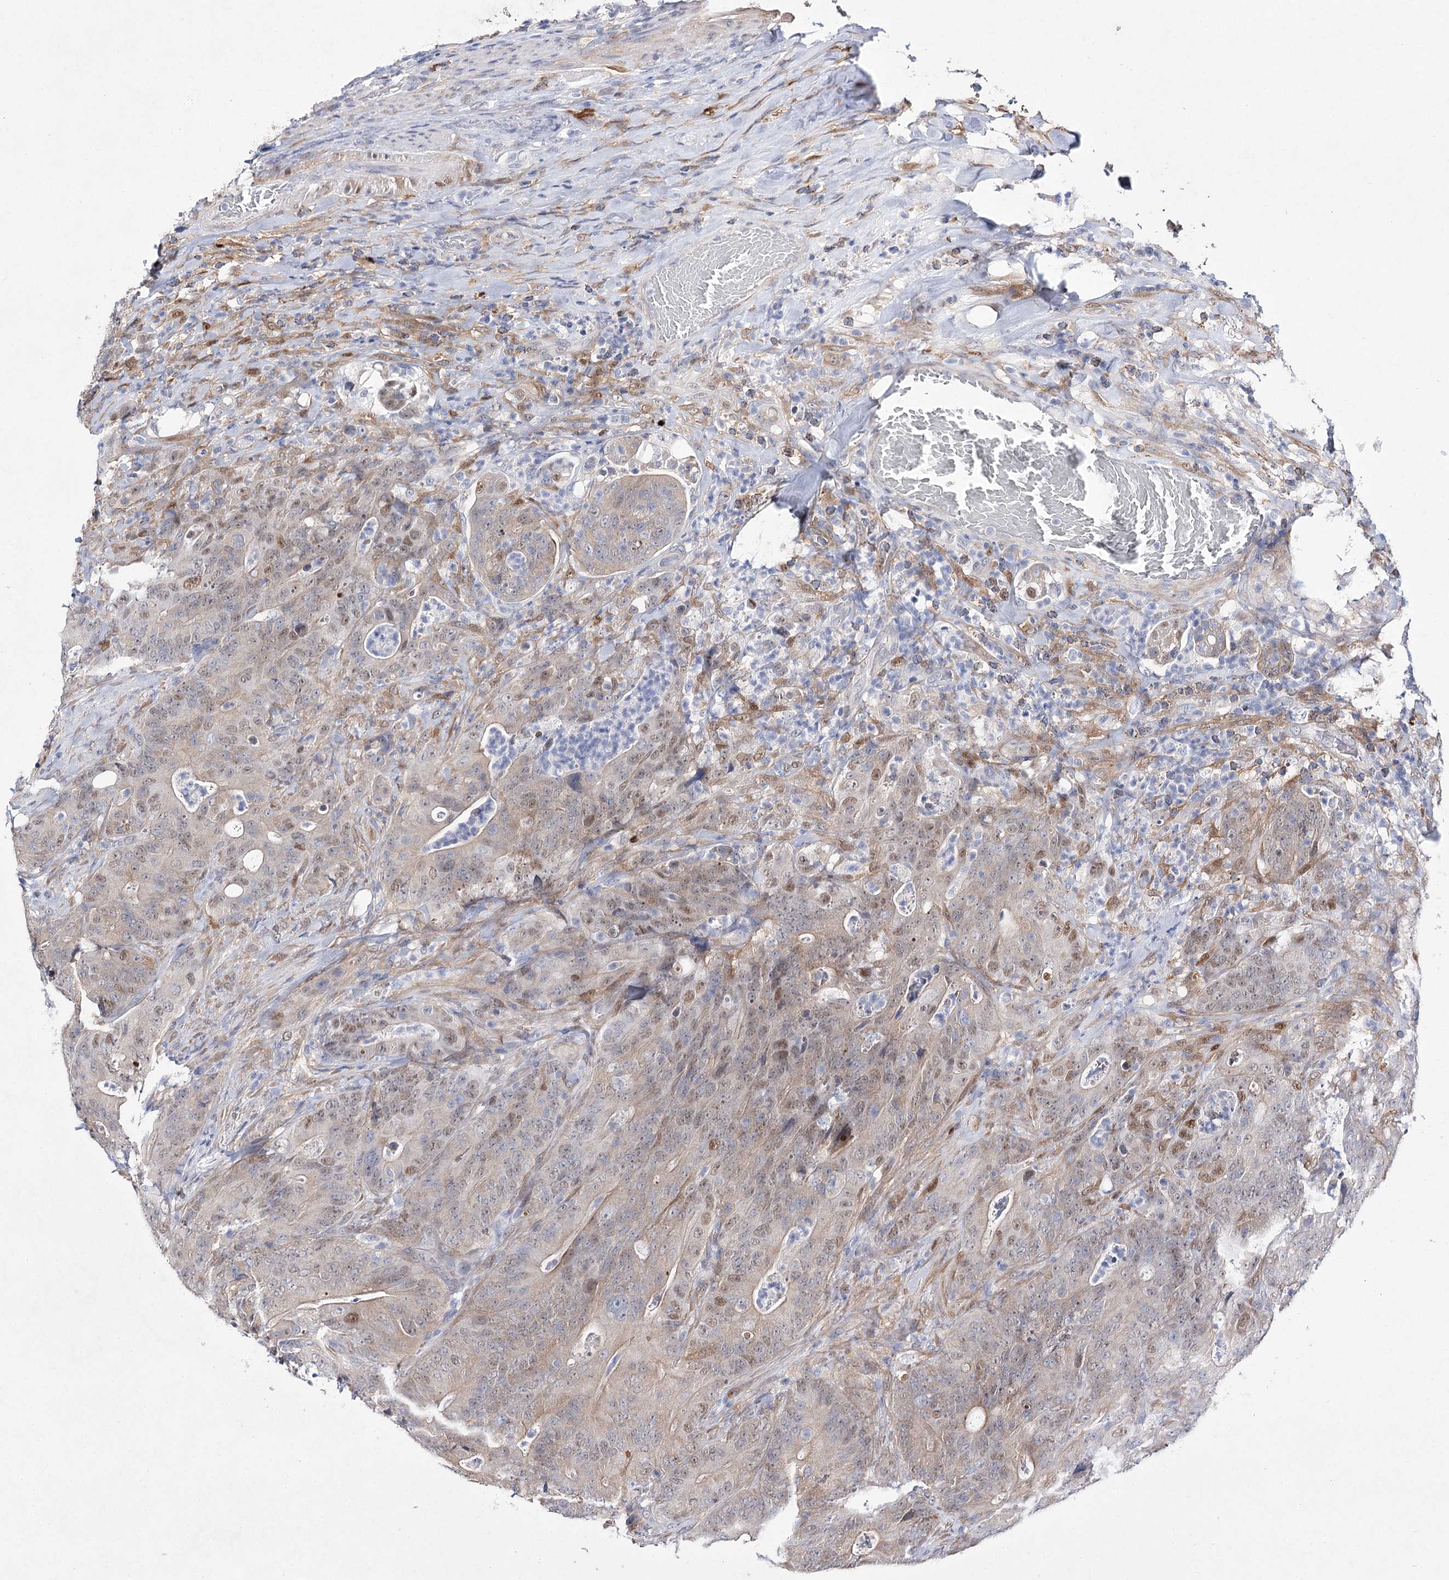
{"staining": {"intensity": "weak", "quantity": "25%-75%", "location": "cytoplasmic/membranous,nuclear"}, "tissue": "colorectal cancer", "cell_type": "Tumor cells", "image_type": "cancer", "snomed": [{"axis": "morphology", "description": "Normal tissue, NOS"}, {"axis": "topography", "description": "Colon"}], "caption": "Immunohistochemical staining of colorectal cancer exhibits low levels of weak cytoplasmic/membranous and nuclear protein staining in about 25%-75% of tumor cells. (DAB IHC with brightfield microscopy, high magnification).", "gene": "UGDH", "patient": {"sex": "female", "age": 82}}